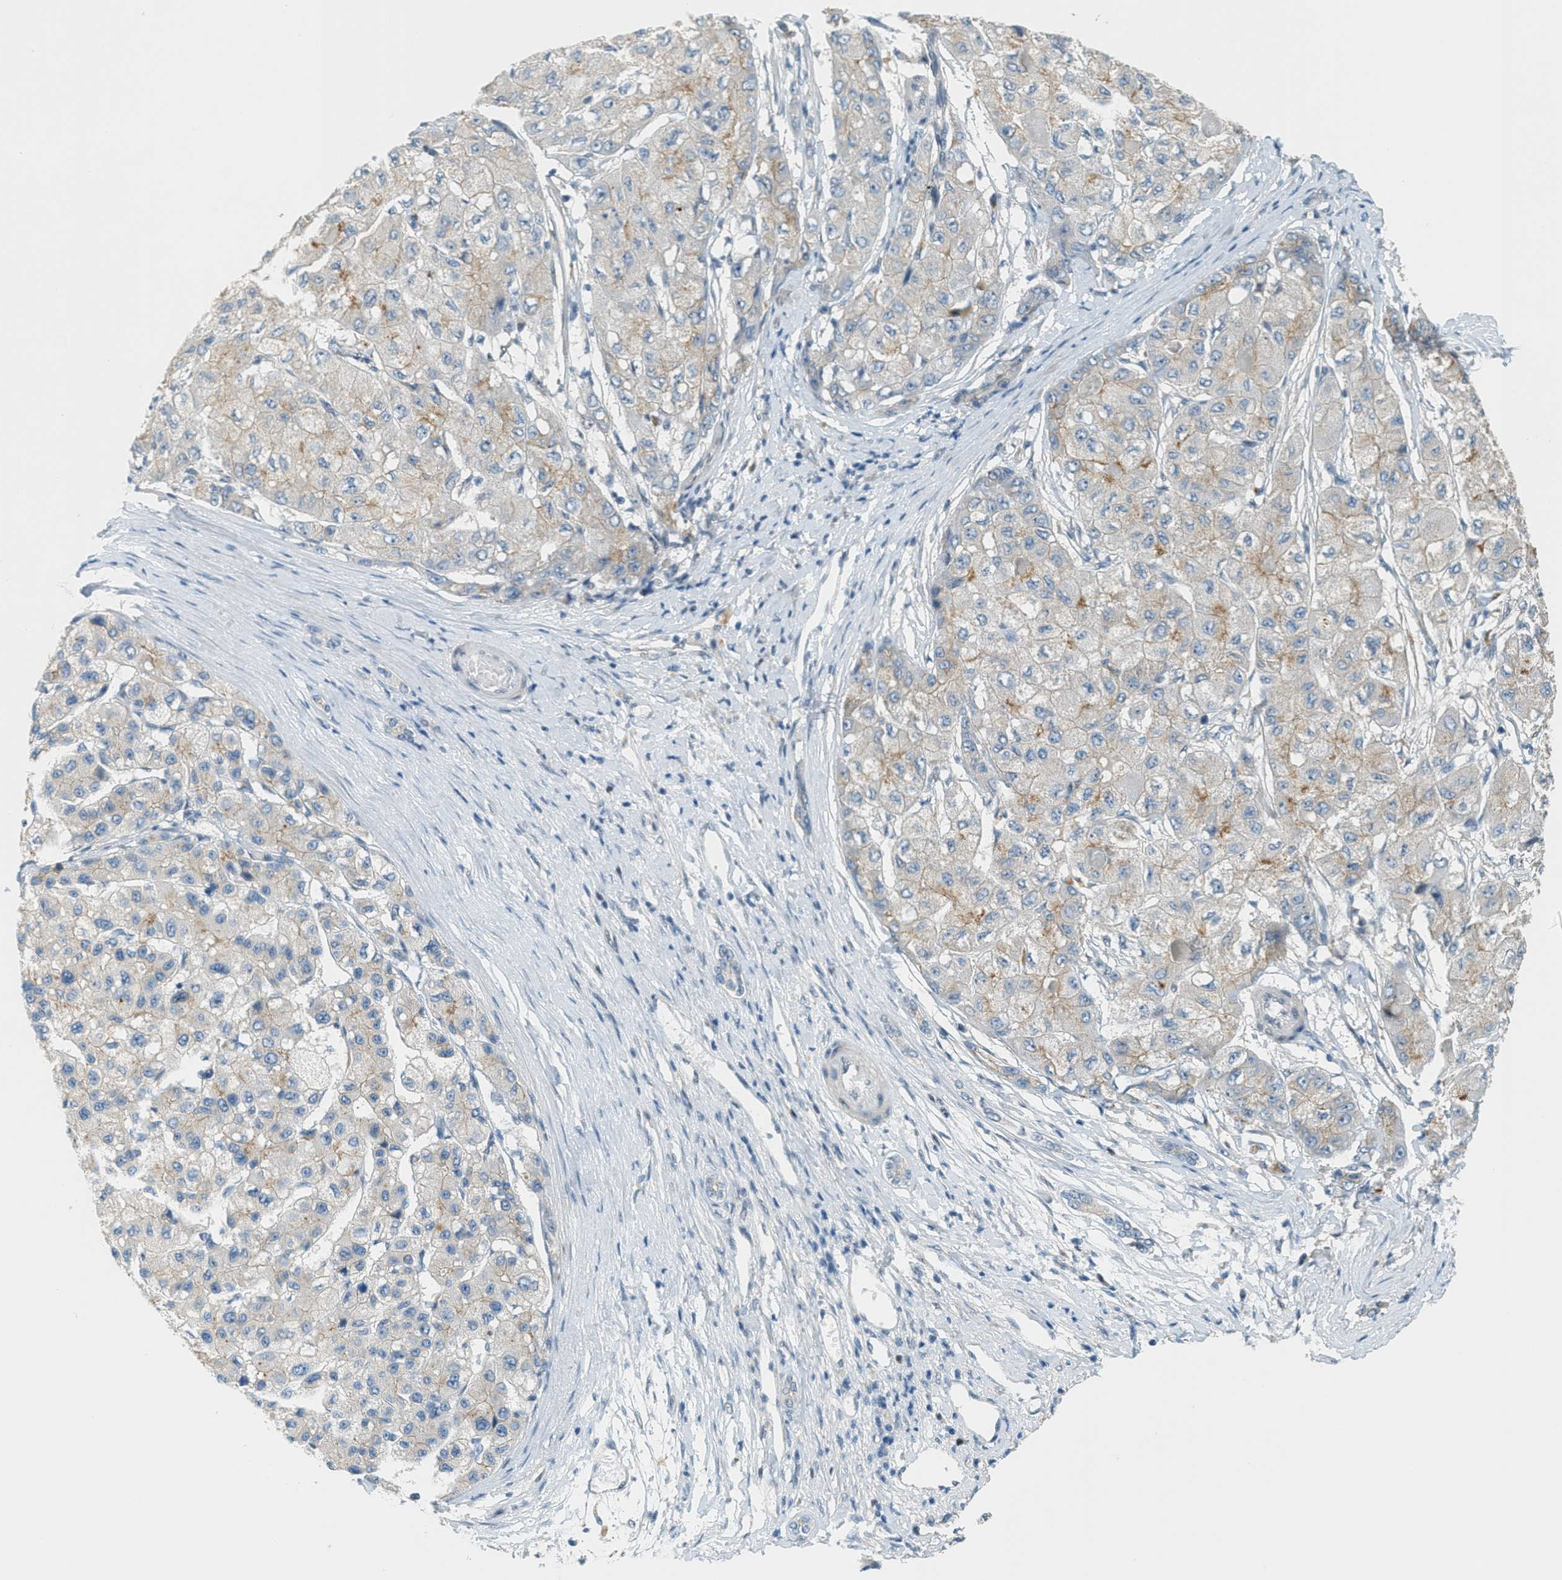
{"staining": {"intensity": "weak", "quantity": ">75%", "location": "cytoplasmic/membranous"}, "tissue": "liver cancer", "cell_type": "Tumor cells", "image_type": "cancer", "snomed": [{"axis": "morphology", "description": "Carcinoma, Hepatocellular, NOS"}, {"axis": "topography", "description": "Liver"}], "caption": "The immunohistochemical stain highlights weak cytoplasmic/membranous staining in tumor cells of liver hepatocellular carcinoma tissue.", "gene": "TCF3", "patient": {"sex": "male", "age": 80}}